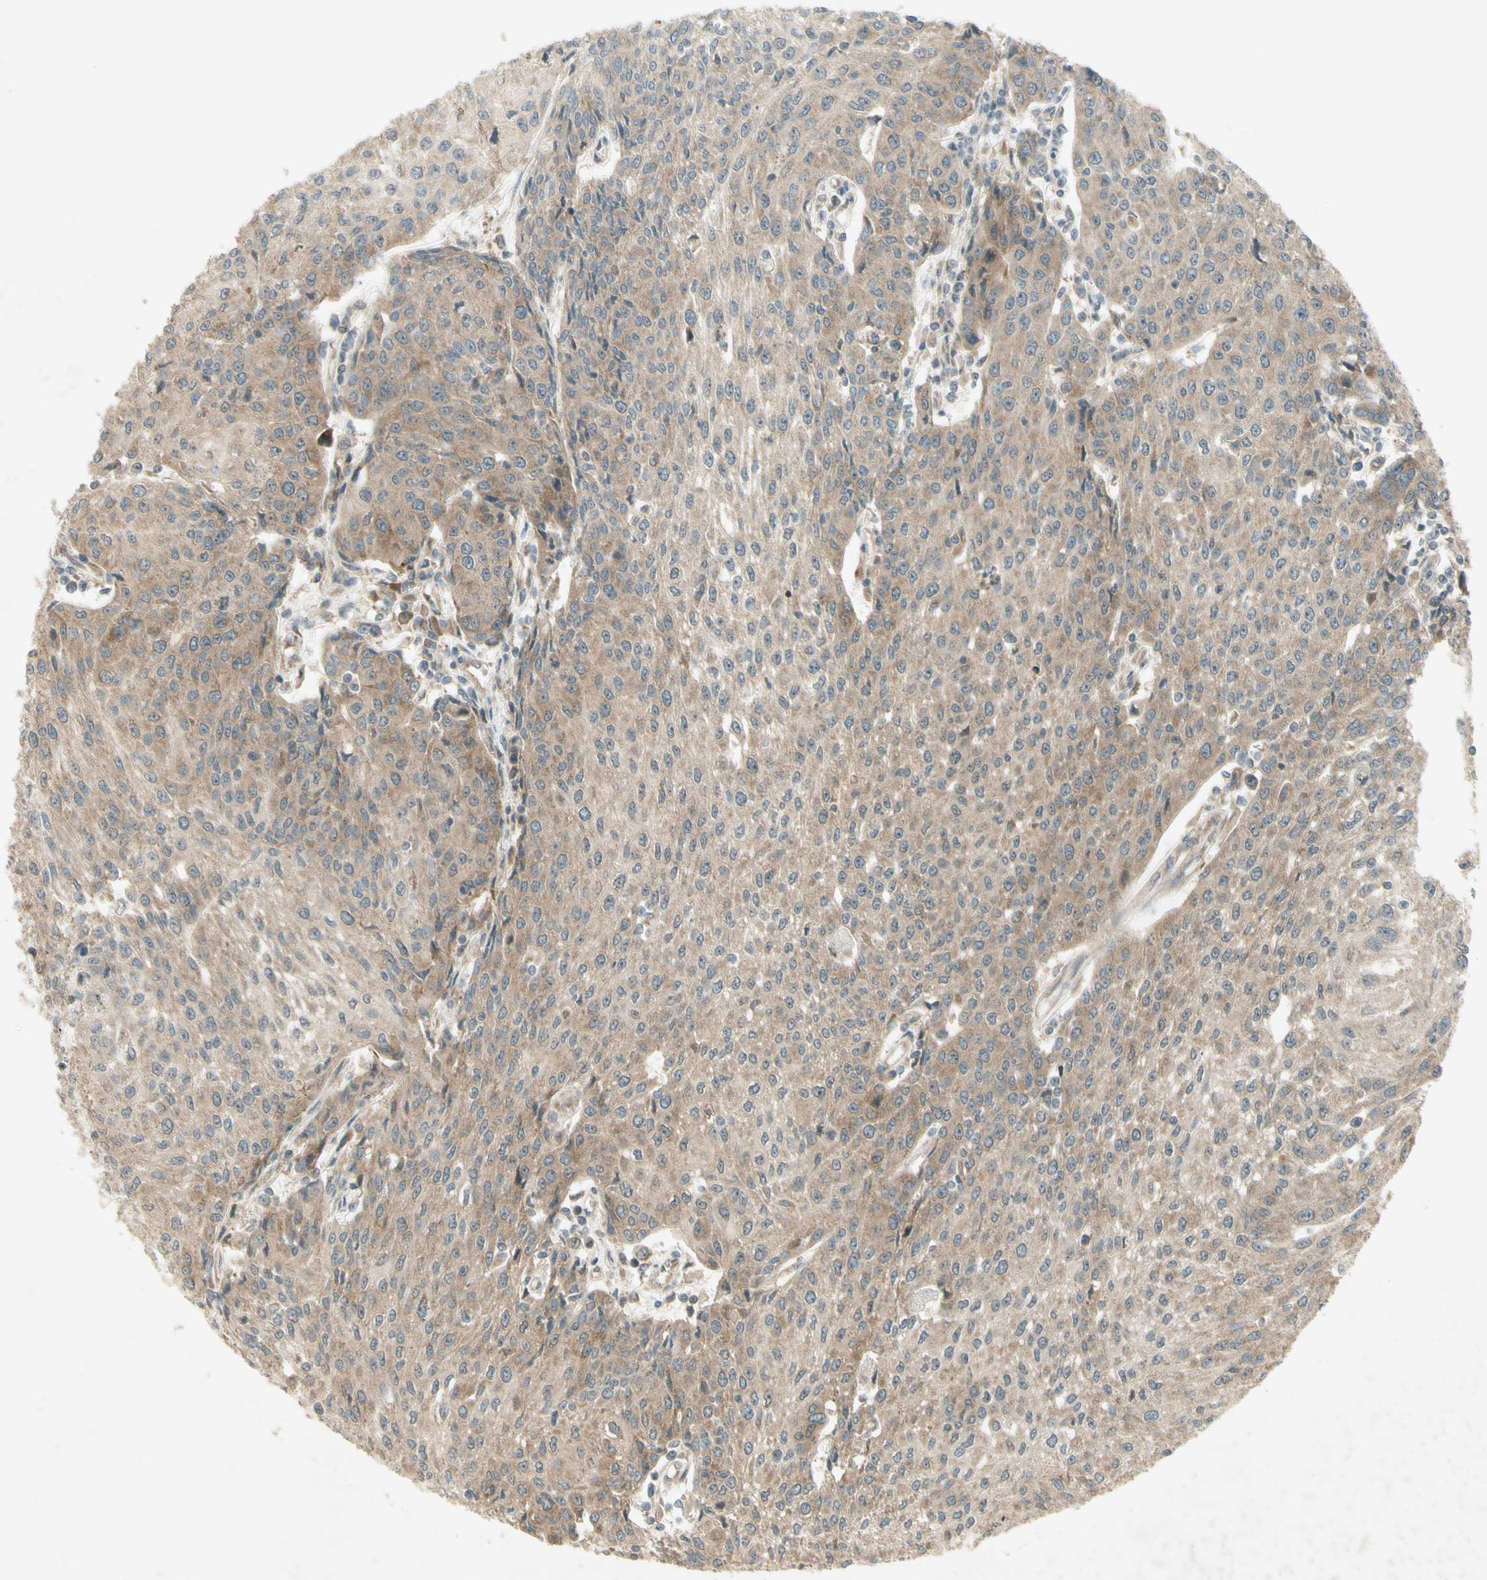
{"staining": {"intensity": "moderate", "quantity": "25%-75%", "location": "cytoplasmic/membranous"}, "tissue": "urothelial cancer", "cell_type": "Tumor cells", "image_type": "cancer", "snomed": [{"axis": "morphology", "description": "Urothelial carcinoma, High grade"}, {"axis": "topography", "description": "Urinary bladder"}], "caption": "Urothelial carcinoma (high-grade) stained with DAB (3,3'-diaminobenzidine) immunohistochemistry reveals medium levels of moderate cytoplasmic/membranous expression in about 25%-75% of tumor cells. (DAB IHC, brown staining for protein, blue staining for nuclei).", "gene": "ETF1", "patient": {"sex": "female", "age": 85}}